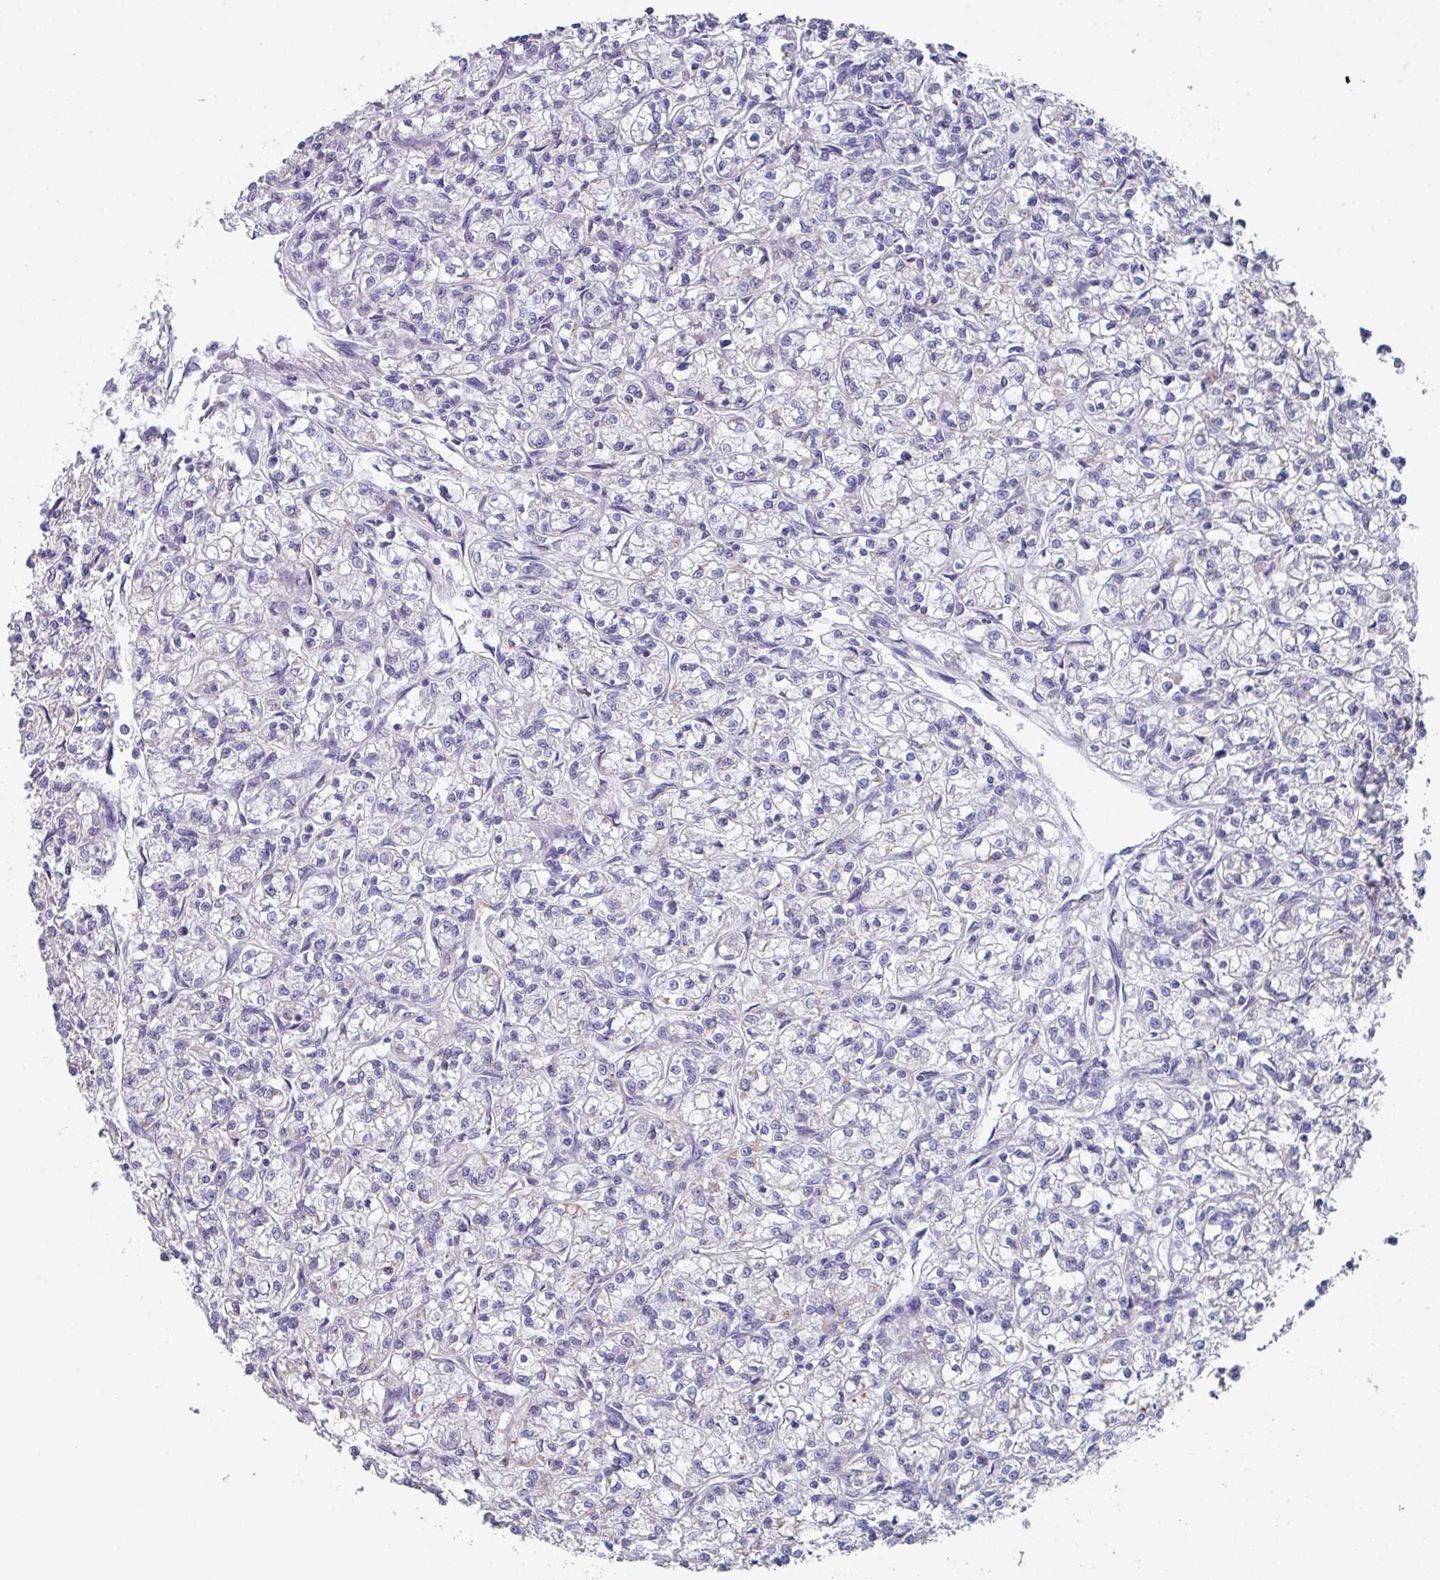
{"staining": {"intensity": "negative", "quantity": "none", "location": "none"}, "tissue": "renal cancer", "cell_type": "Tumor cells", "image_type": "cancer", "snomed": [{"axis": "morphology", "description": "Adenocarcinoma, NOS"}, {"axis": "topography", "description": "Kidney"}], "caption": "Image shows no protein positivity in tumor cells of renal cancer tissue. The staining is performed using DAB brown chromogen with nuclei counter-stained in using hematoxylin.", "gene": "DEFB115", "patient": {"sex": "female", "age": 59}}